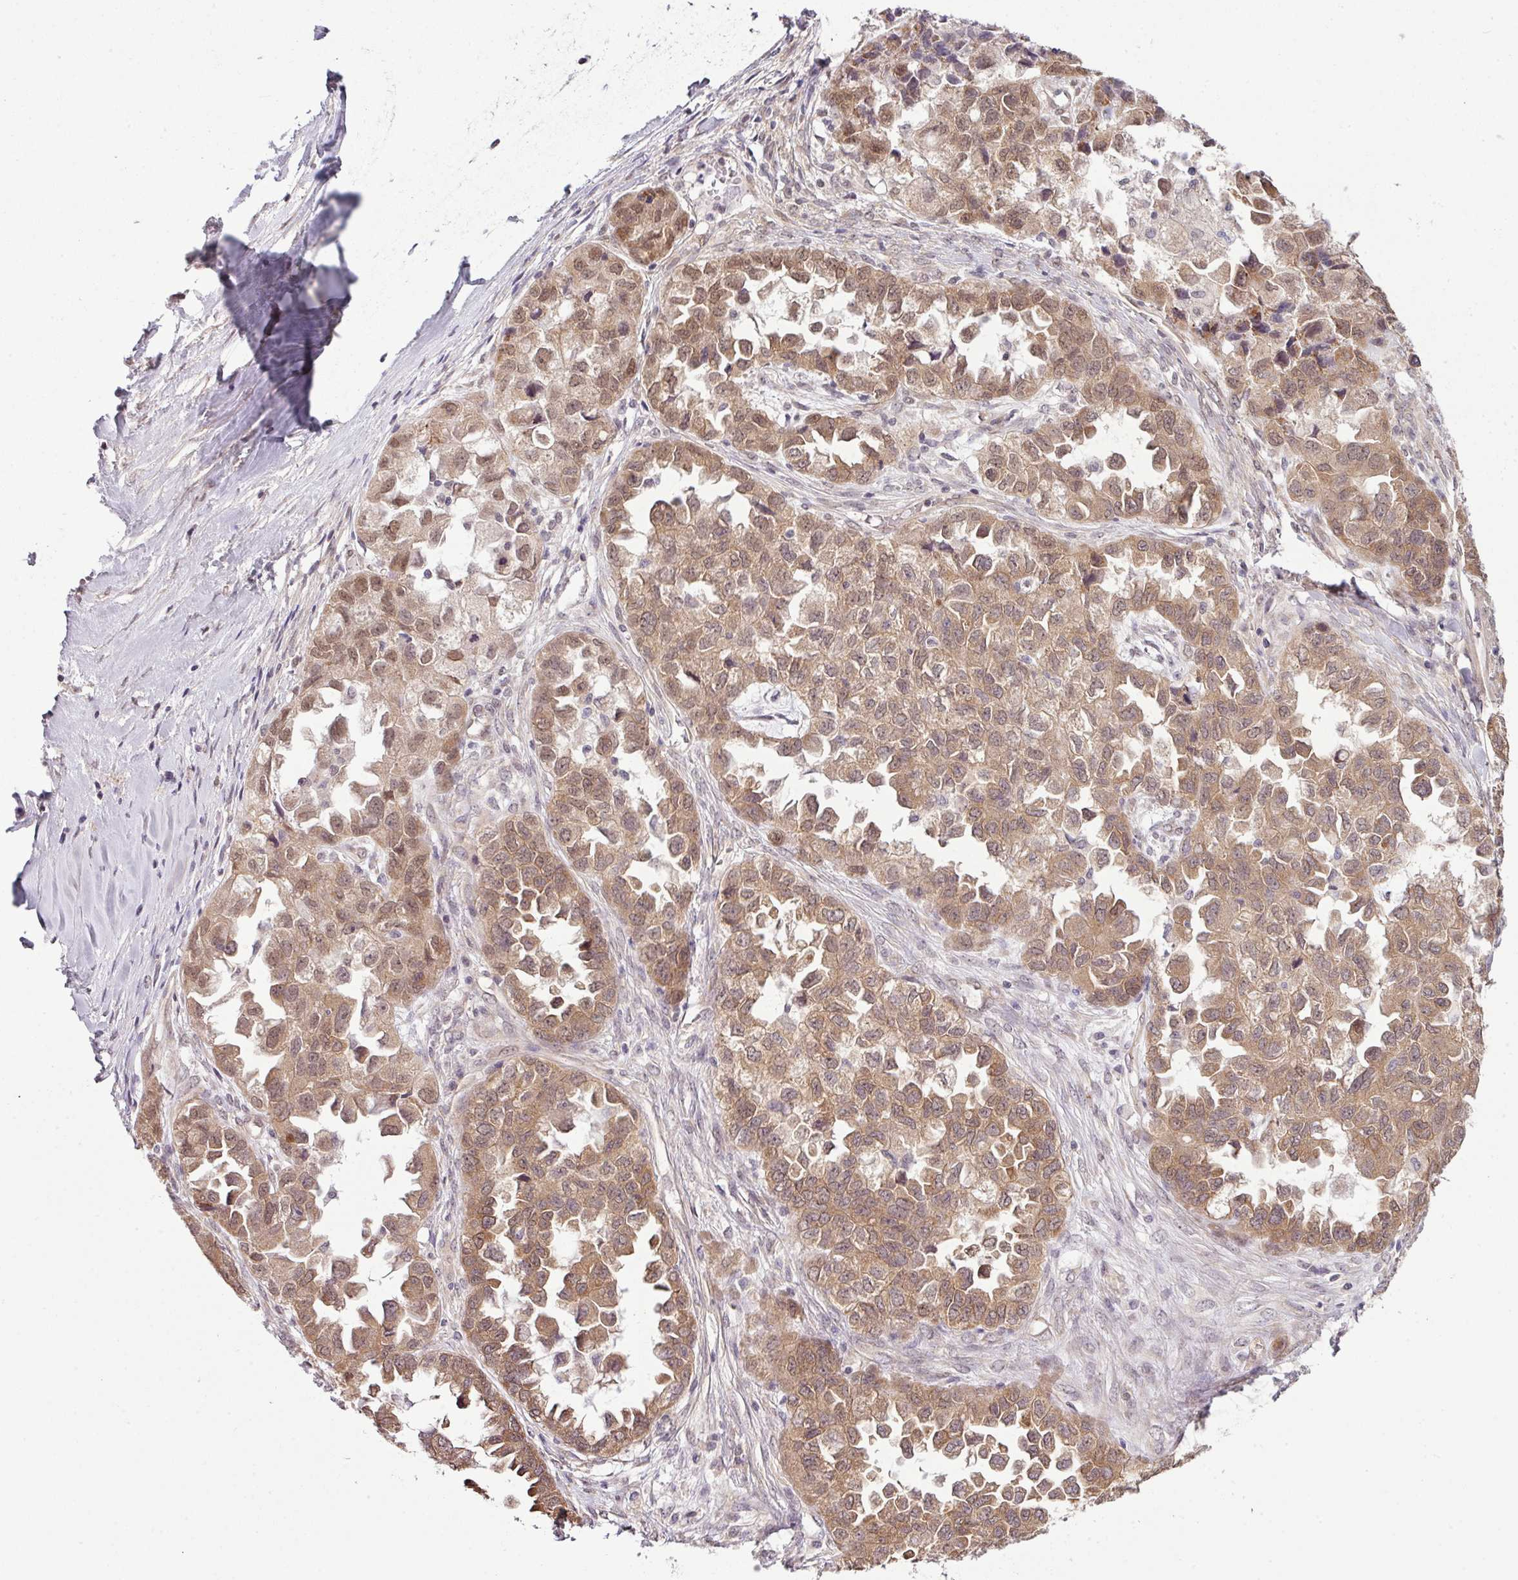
{"staining": {"intensity": "moderate", "quantity": ">75%", "location": "cytoplasmic/membranous,nuclear"}, "tissue": "ovarian cancer", "cell_type": "Tumor cells", "image_type": "cancer", "snomed": [{"axis": "morphology", "description": "Cystadenocarcinoma, serous, NOS"}, {"axis": "topography", "description": "Ovary"}], "caption": "Serous cystadenocarcinoma (ovarian) stained with a brown dye exhibits moderate cytoplasmic/membranous and nuclear positive expression in about >75% of tumor cells.", "gene": "DERPC", "patient": {"sex": "female", "age": 84}}